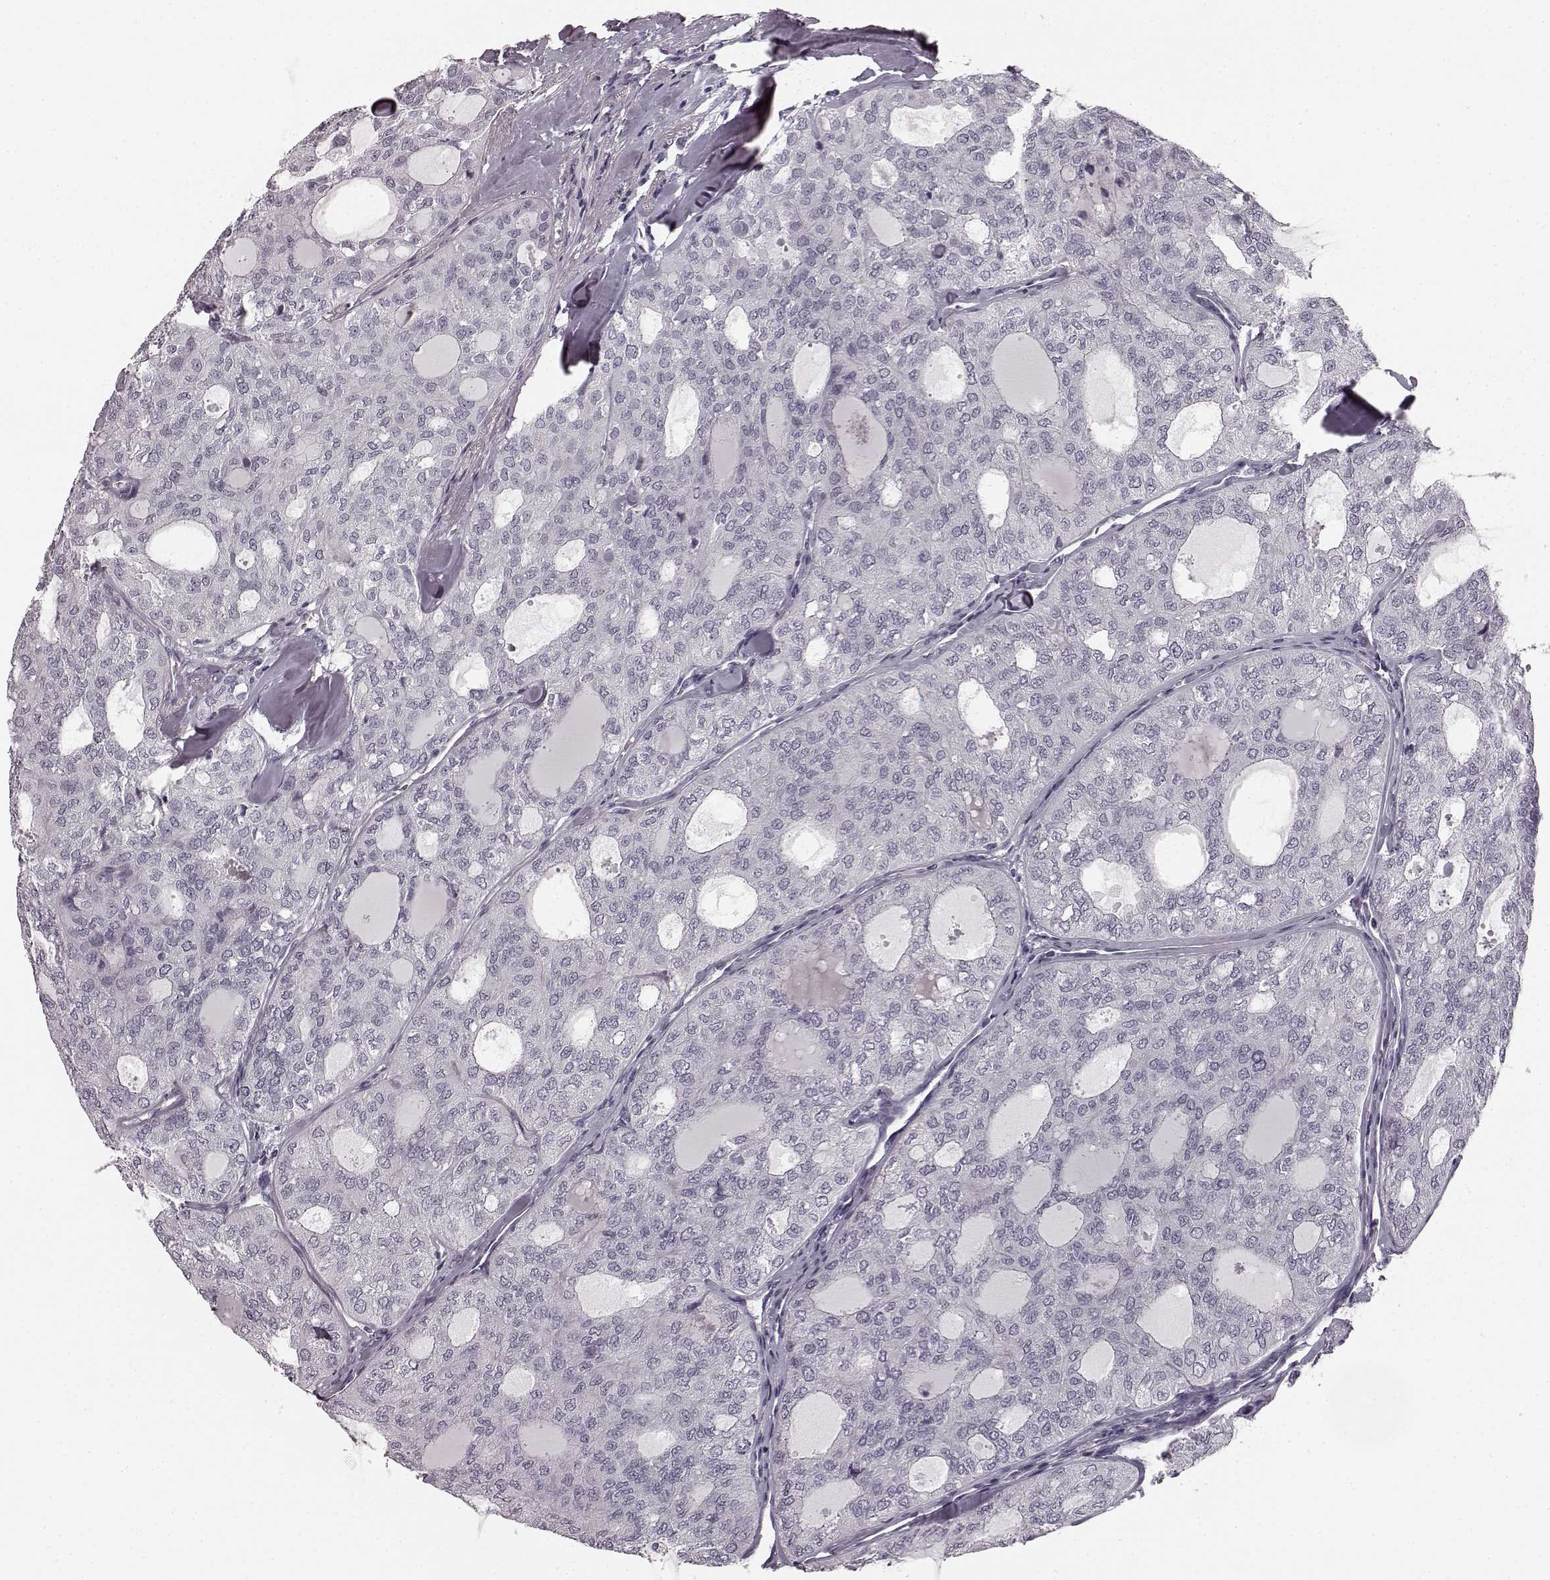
{"staining": {"intensity": "negative", "quantity": "none", "location": "none"}, "tissue": "thyroid cancer", "cell_type": "Tumor cells", "image_type": "cancer", "snomed": [{"axis": "morphology", "description": "Follicular adenoma carcinoma, NOS"}, {"axis": "topography", "description": "Thyroid gland"}], "caption": "This is an immunohistochemistry histopathology image of human thyroid cancer. There is no expression in tumor cells.", "gene": "TMPRSS15", "patient": {"sex": "male", "age": 75}}